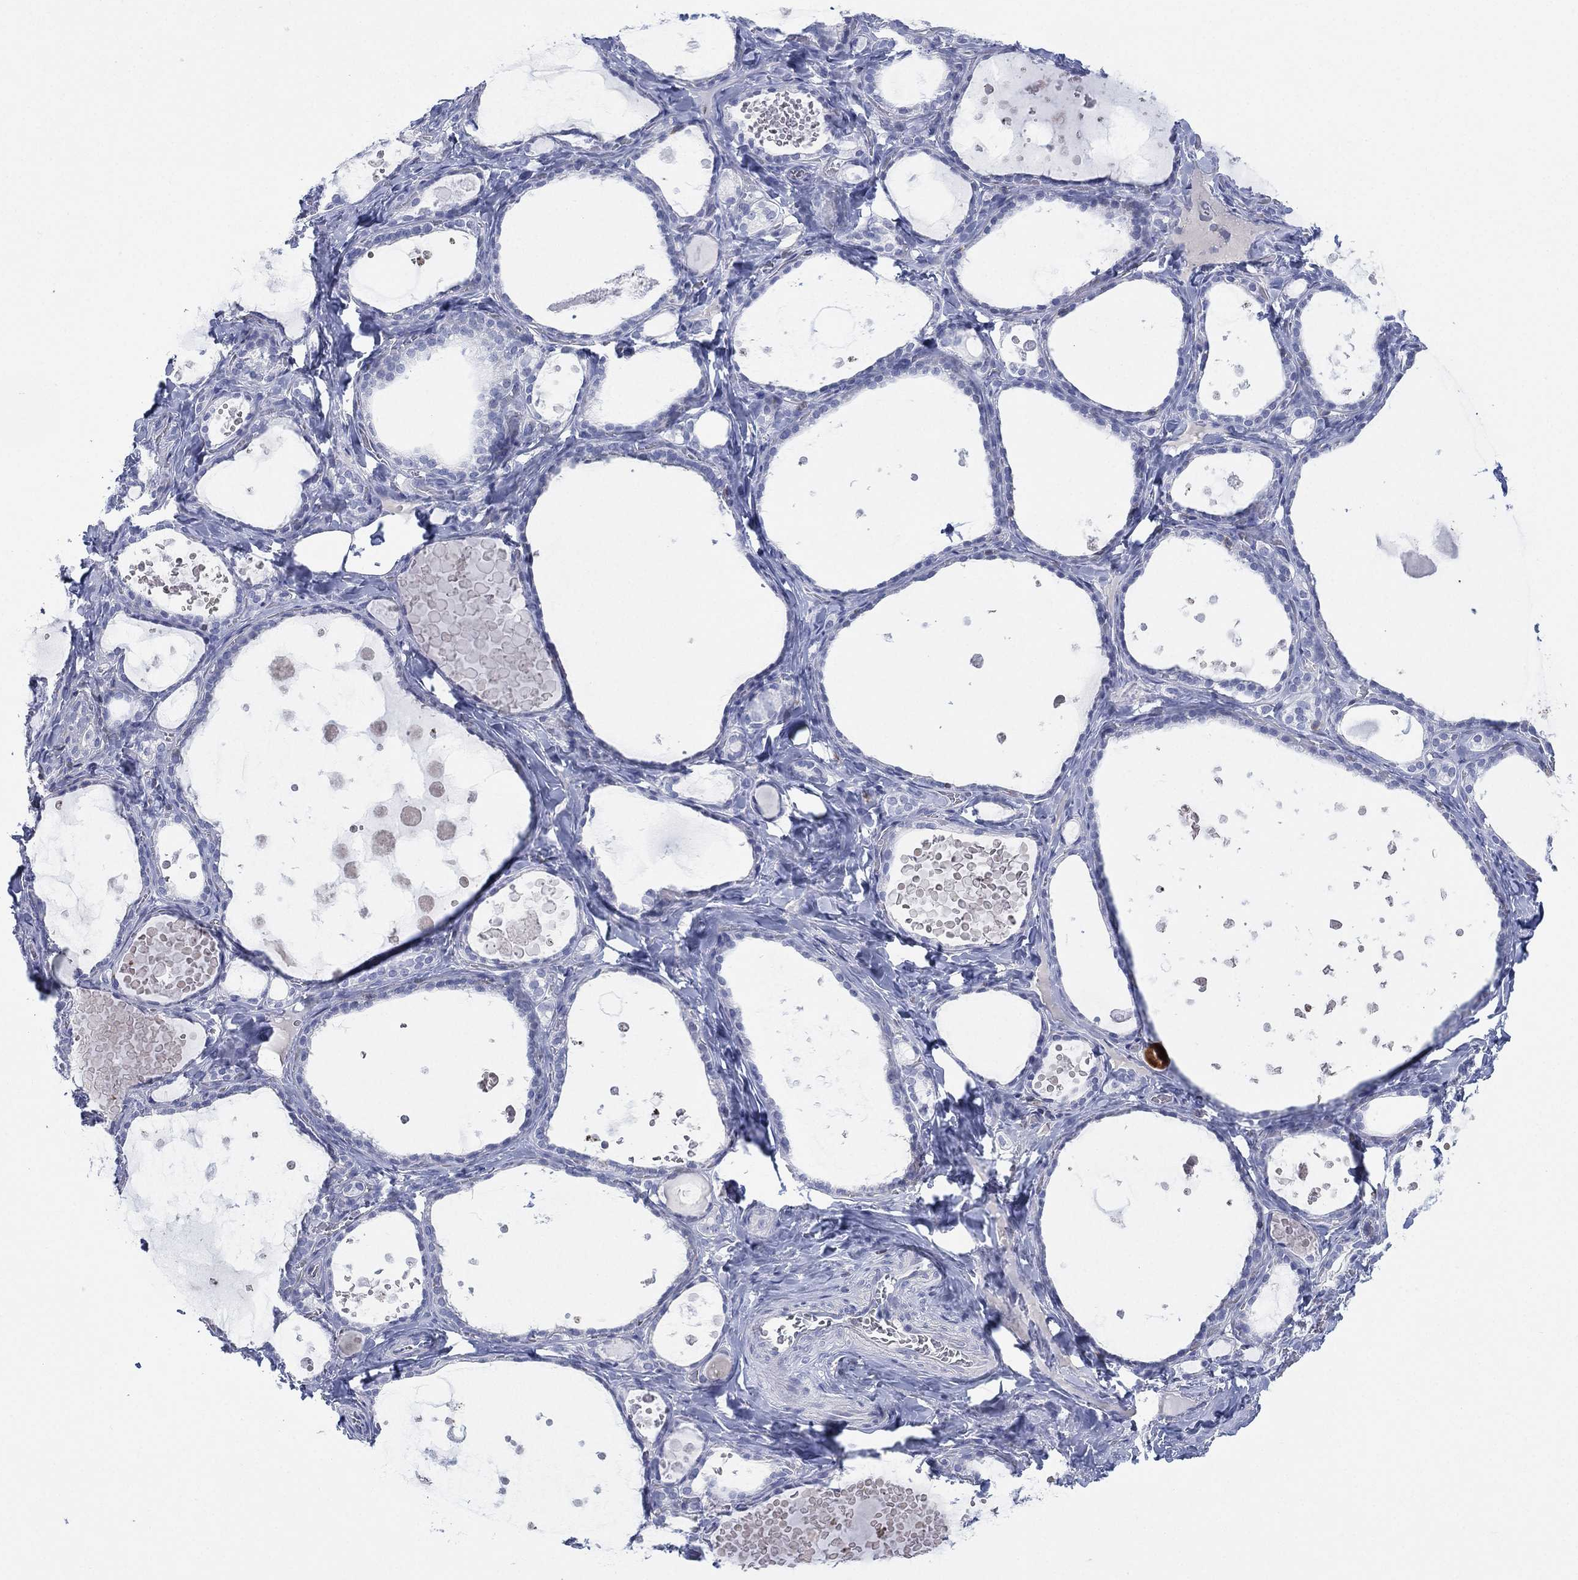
{"staining": {"intensity": "negative", "quantity": "none", "location": "none"}, "tissue": "thyroid gland", "cell_type": "Glandular cells", "image_type": "normal", "snomed": [{"axis": "morphology", "description": "Normal tissue, NOS"}, {"axis": "topography", "description": "Thyroid gland"}], "caption": "Protein analysis of normal thyroid gland exhibits no significant expression in glandular cells.", "gene": "SEPTIN1", "patient": {"sex": "female", "age": 56}}